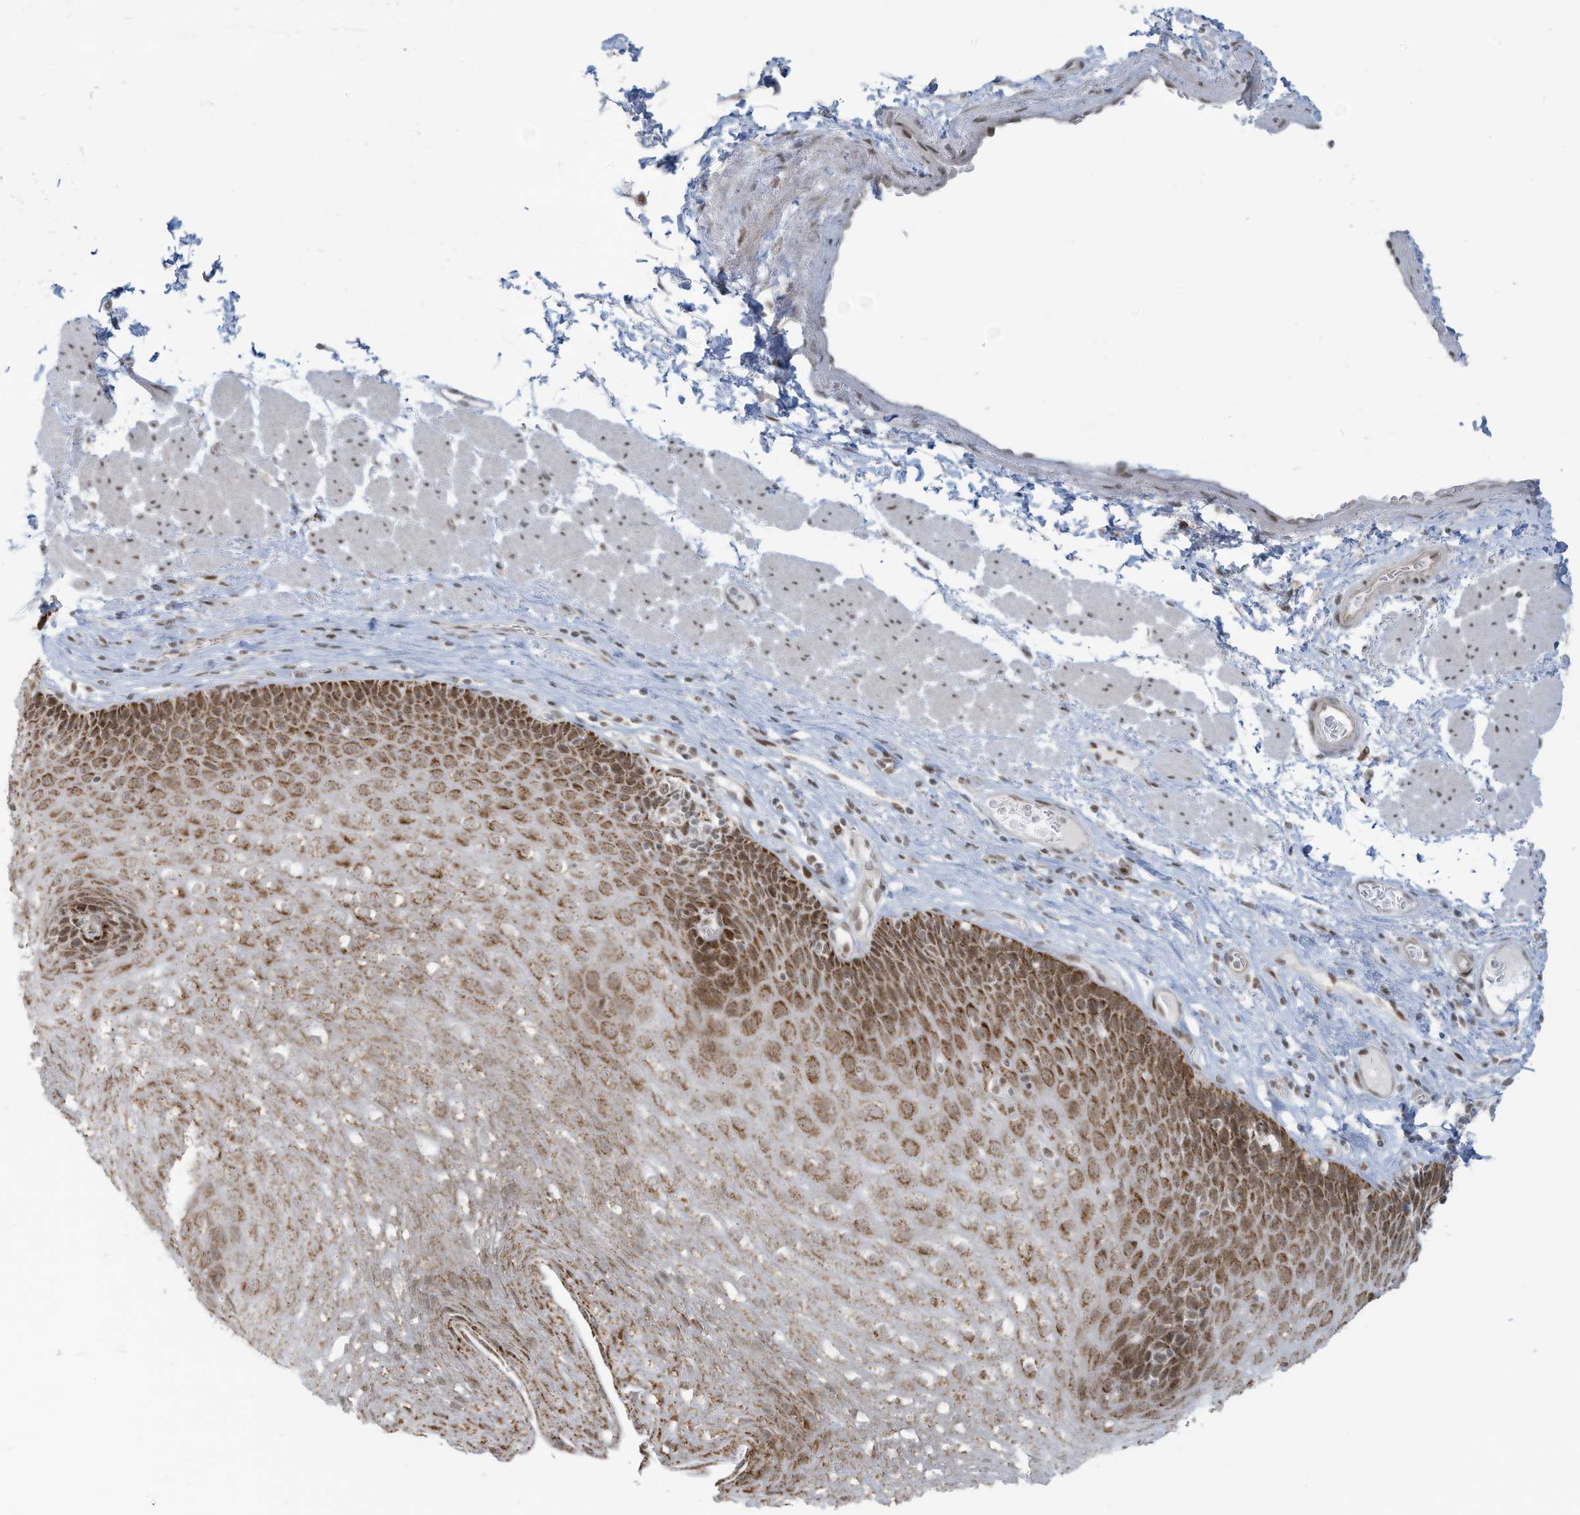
{"staining": {"intensity": "moderate", "quantity": ">75%", "location": "cytoplasmic/membranous,nuclear"}, "tissue": "esophagus", "cell_type": "Squamous epithelial cells", "image_type": "normal", "snomed": [{"axis": "morphology", "description": "Normal tissue, NOS"}, {"axis": "topography", "description": "Esophagus"}], "caption": "Squamous epithelial cells demonstrate medium levels of moderate cytoplasmic/membranous,nuclear staining in approximately >75% of cells in unremarkable esophagus.", "gene": "ECT2L", "patient": {"sex": "female", "age": 66}}